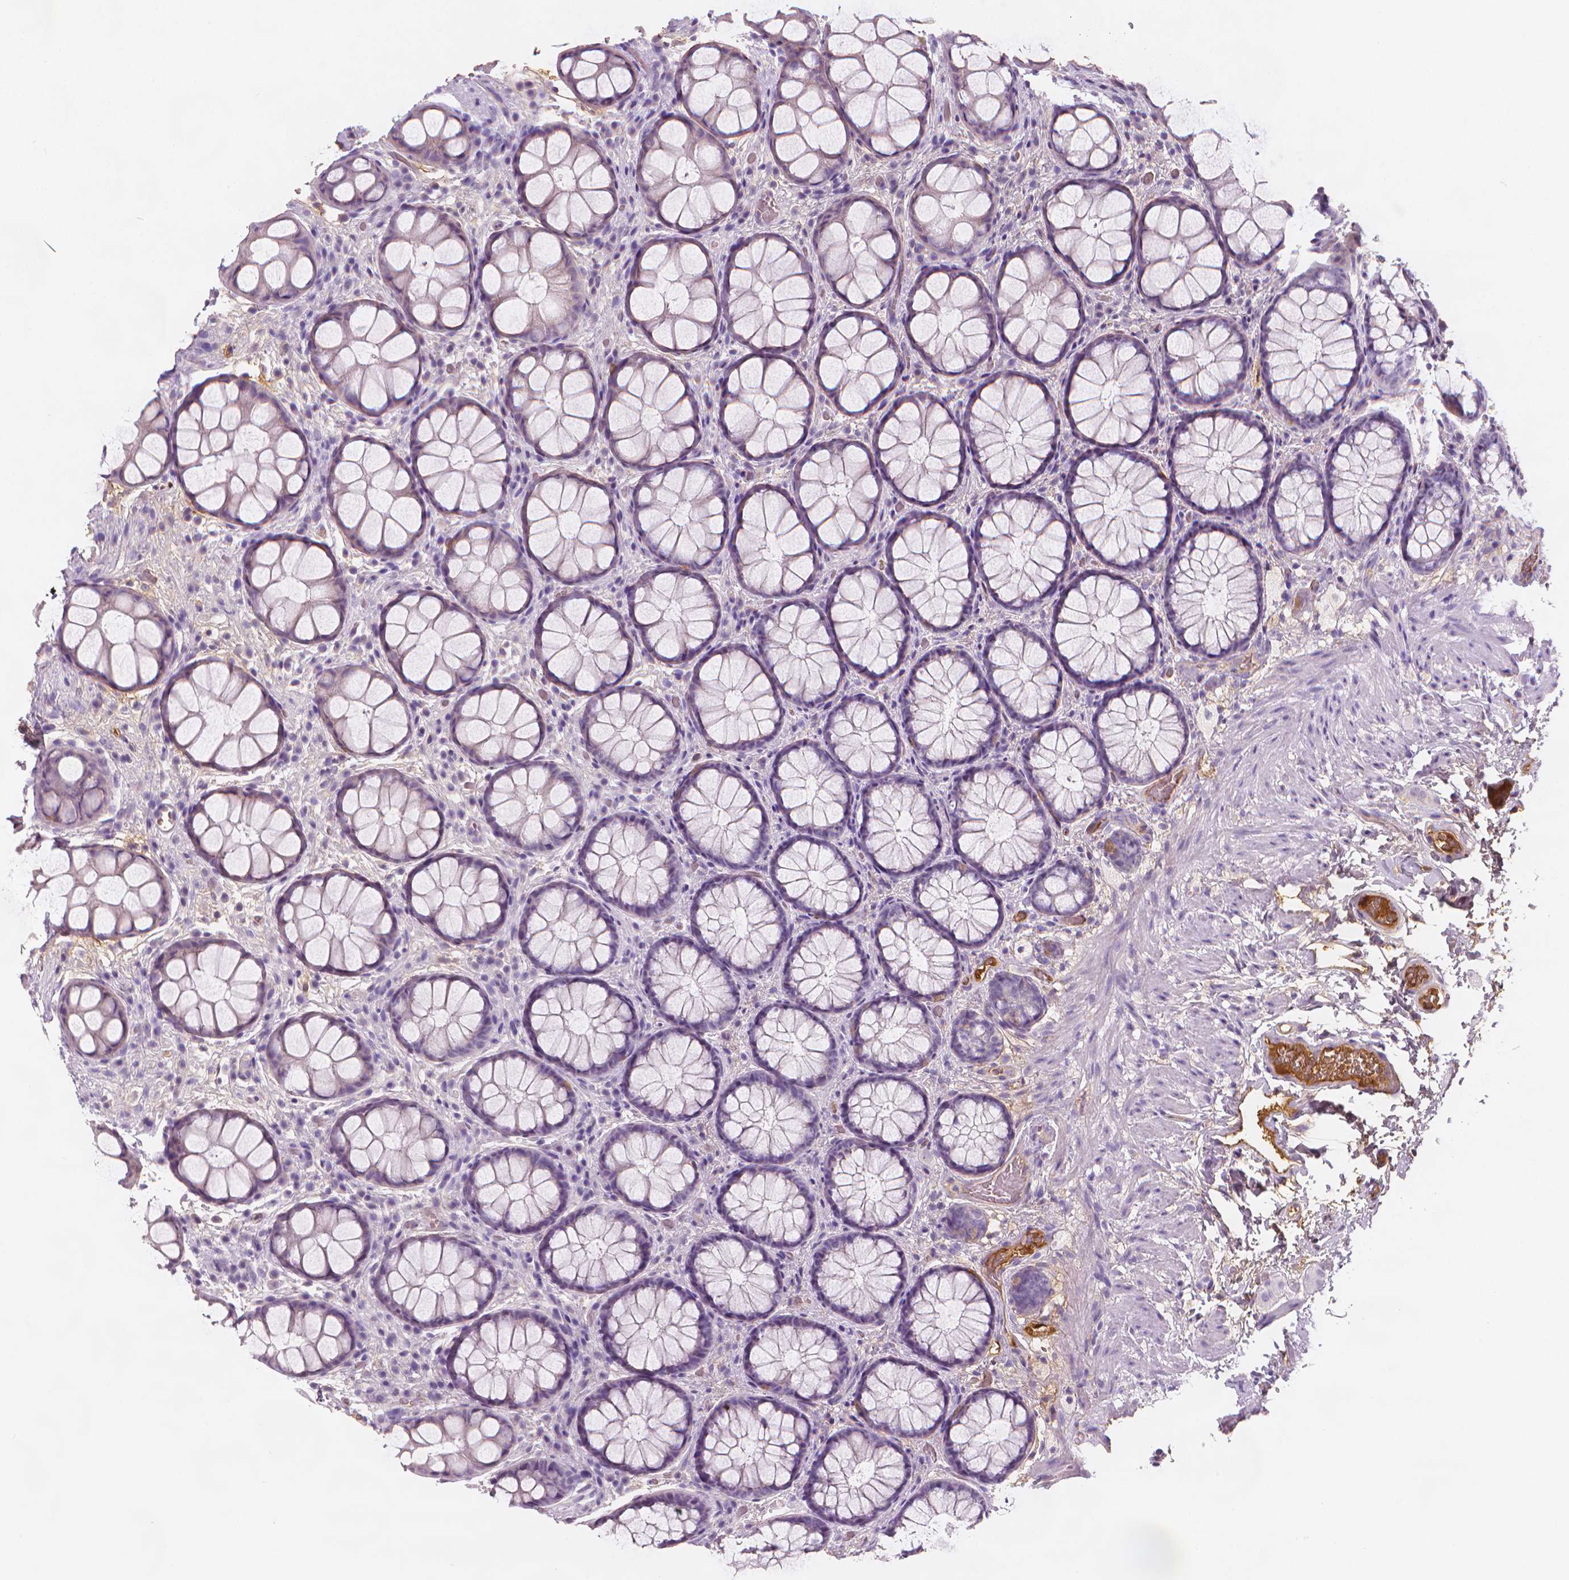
{"staining": {"intensity": "negative", "quantity": "none", "location": "none"}, "tissue": "rectum", "cell_type": "Glandular cells", "image_type": "normal", "snomed": [{"axis": "morphology", "description": "Normal tissue, NOS"}, {"axis": "topography", "description": "Rectum"}], "caption": "The immunohistochemistry (IHC) histopathology image has no significant positivity in glandular cells of rectum.", "gene": "APOA4", "patient": {"sex": "female", "age": 62}}